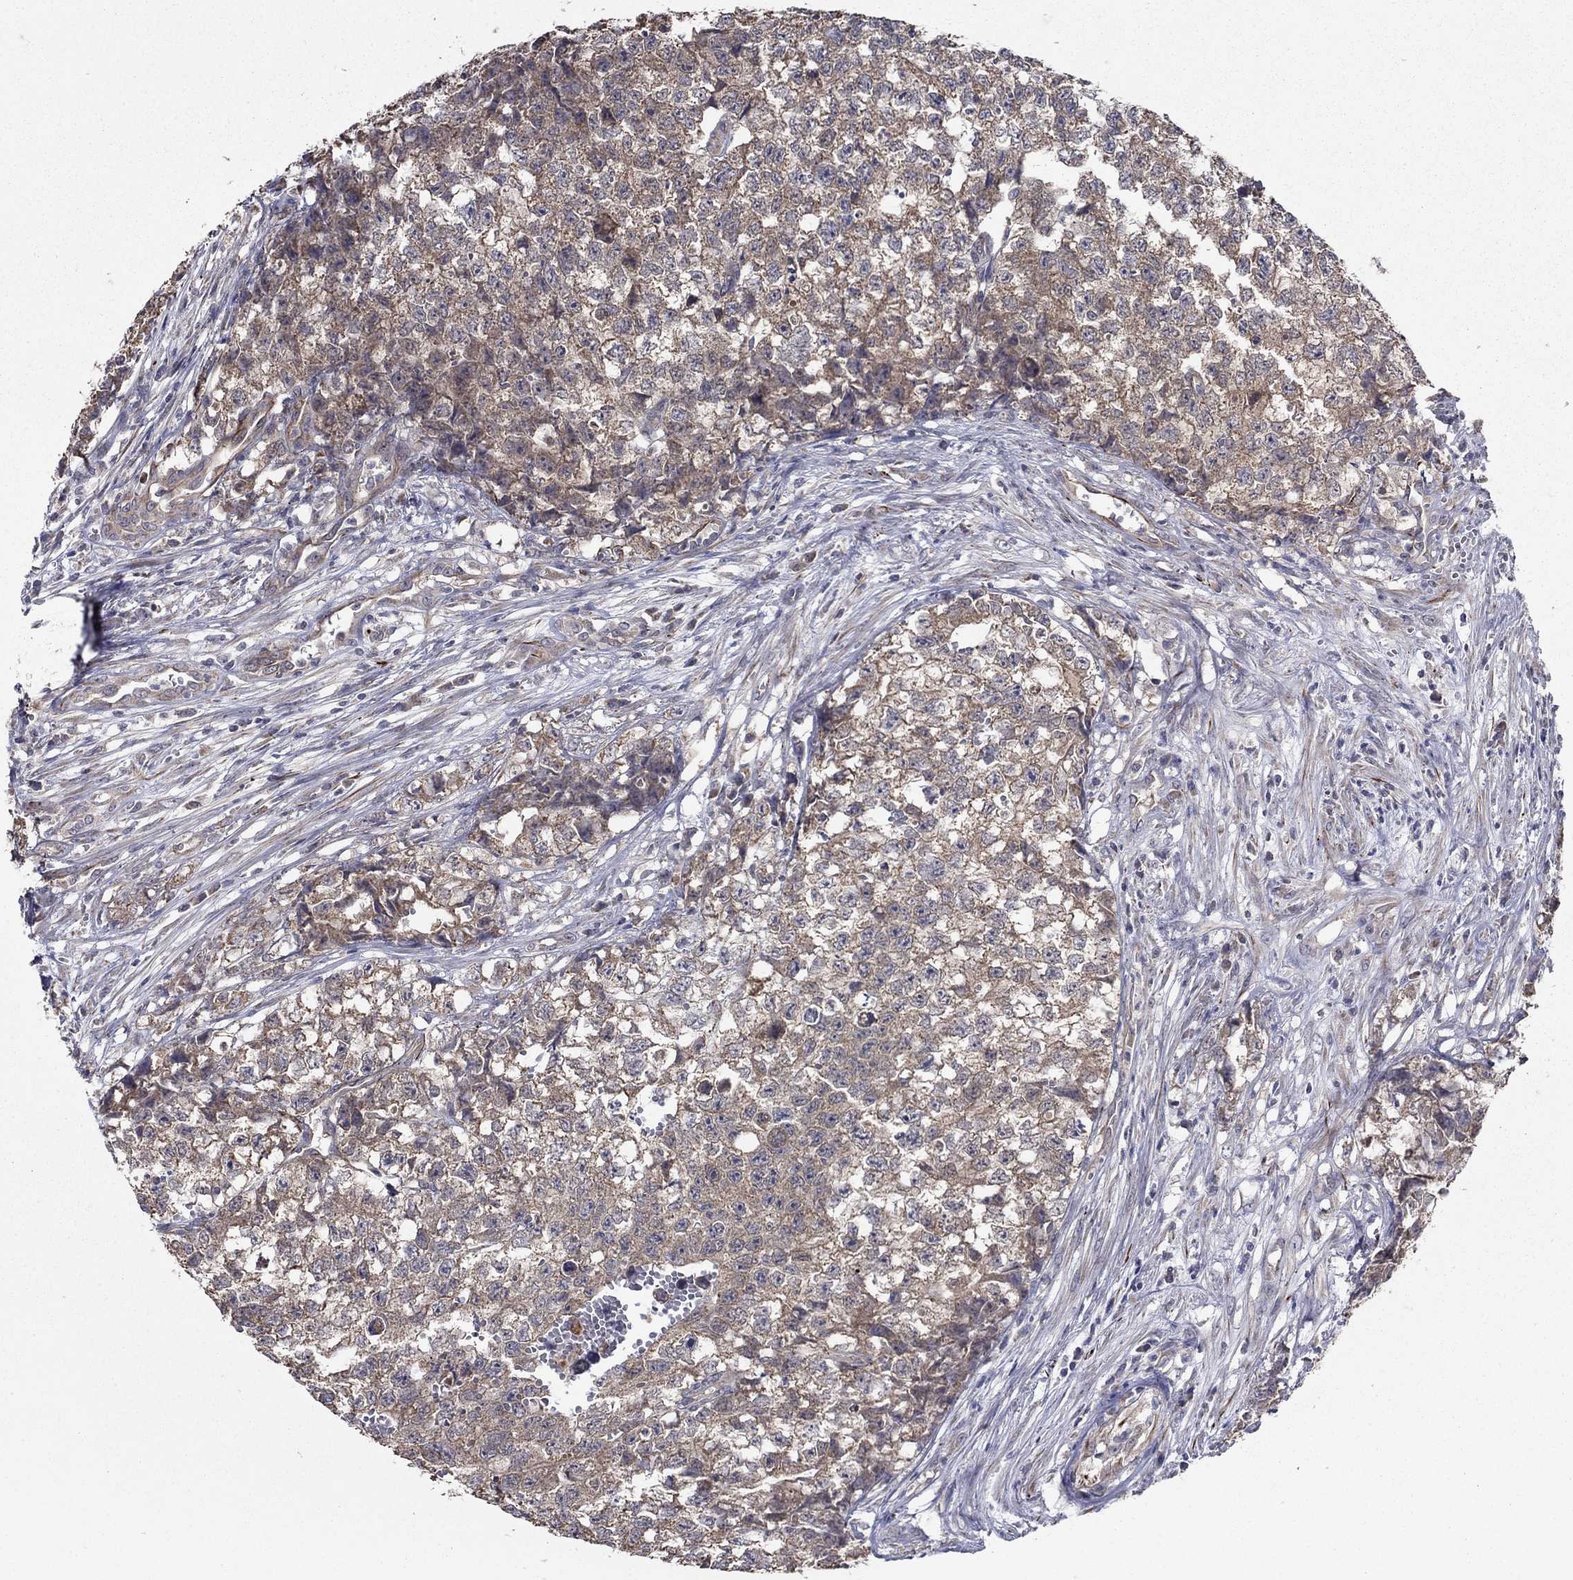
{"staining": {"intensity": "weak", "quantity": ">75%", "location": "cytoplasmic/membranous"}, "tissue": "testis cancer", "cell_type": "Tumor cells", "image_type": "cancer", "snomed": [{"axis": "morphology", "description": "Seminoma, NOS"}, {"axis": "morphology", "description": "Carcinoma, Embryonal, NOS"}, {"axis": "topography", "description": "Testis"}], "caption": "IHC (DAB) staining of testis cancer (seminoma) demonstrates weak cytoplasmic/membranous protein expression in approximately >75% of tumor cells.", "gene": "LACTB2", "patient": {"sex": "male", "age": 22}}